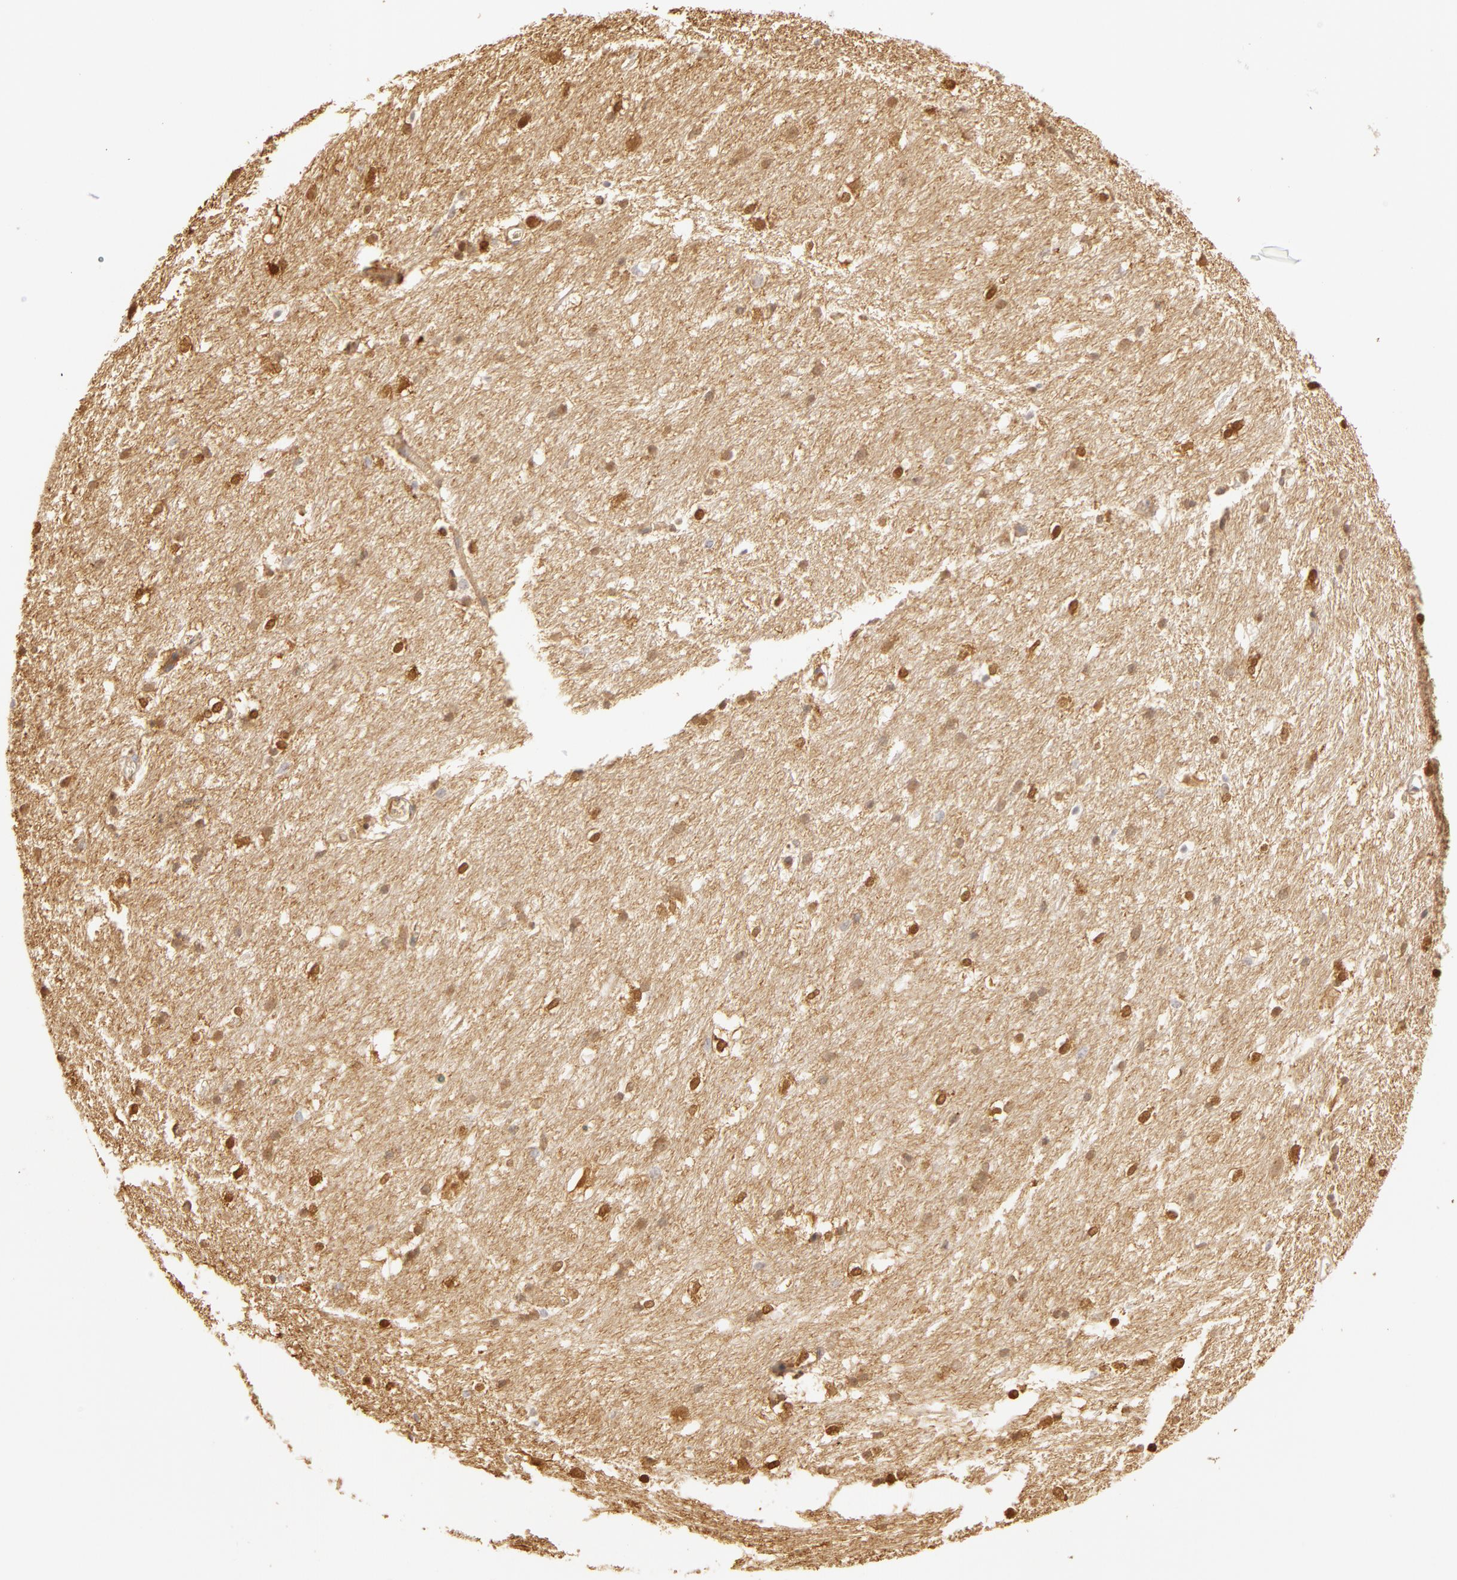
{"staining": {"intensity": "moderate", "quantity": "25%-75%", "location": "nuclear"}, "tissue": "caudate", "cell_type": "Glial cells", "image_type": "normal", "snomed": [{"axis": "morphology", "description": "Normal tissue, NOS"}, {"axis": "topography", "description": "Lateral ventricle wall"}], "caption": "A brown stain highlights moderate nuclear expression of a protein in glial cells of benign human caudate. Nuclei are stained in blue.", "gene": "CA2", "patient": {"sex": "female", "age": 19}}